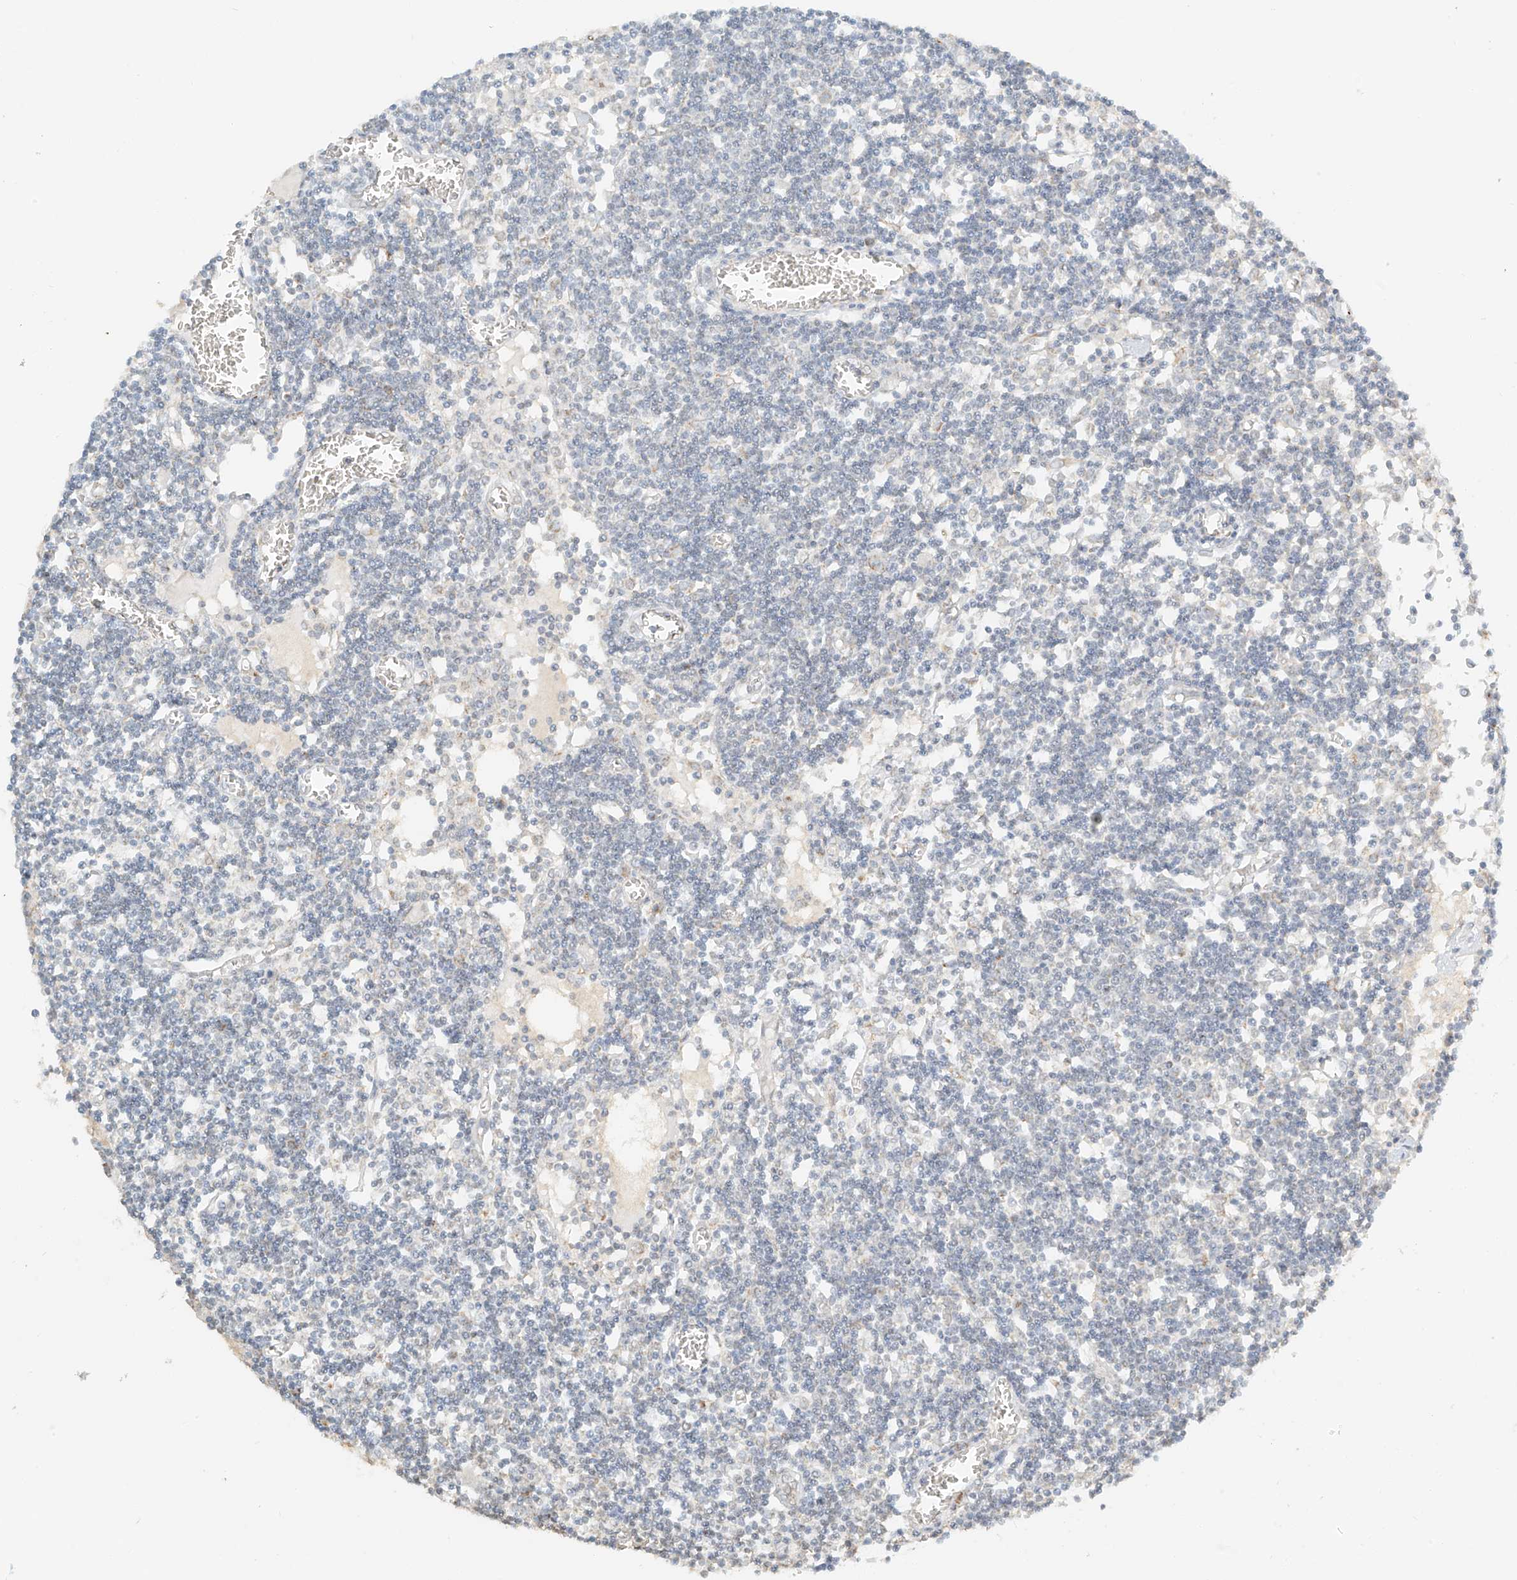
{"staining": {"intensity": "moderate", "quantity": "<25%", "location": "cytoplasmic/membranous"}, "tissue": "lymph node", "cell_type": "Germinal center cells", "image_type": "normal", "snomed": [{"axis": "morphology", "description": "Normal tissue, NOS"}, {"axis": "topography", "description": "Lymph node"}], "caption": "Immunohistochemistry (IHC) micrograph of normal human lymph node stained for a protein (brown), which shows low levels of moderate cytoplasmic/membranous positivity in about <25% of germinal center cells.", "gene": "MIPEP", "patient": {"sex": "female", "age": 11}}